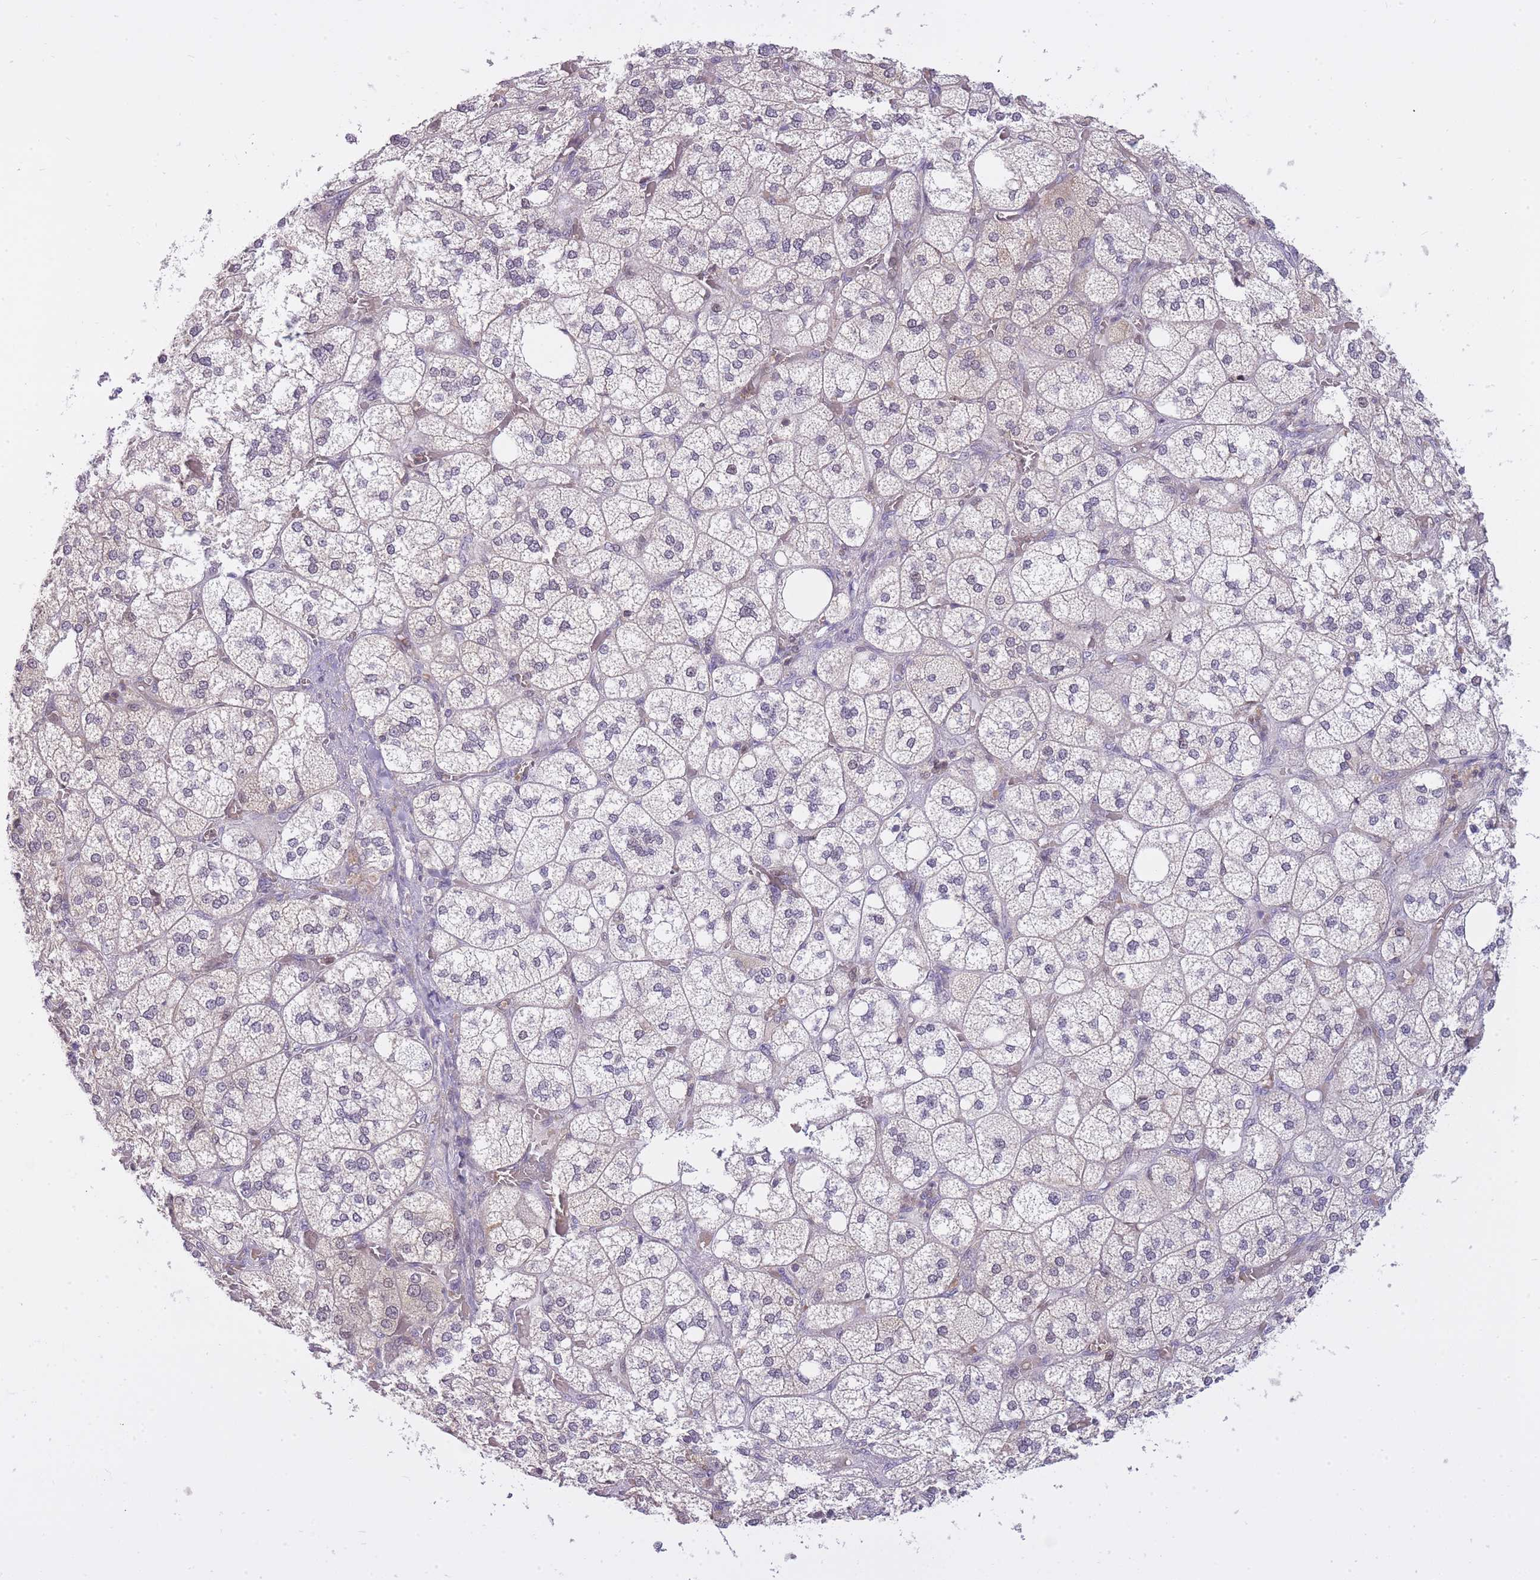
{"staining": {"intensity": "moderate", "quantity": "25%-75%", "location": "cytoplasmic/membranous,nuclear"}, "tissue": "adrenal gland", "cell_type": "Glandular cells", "image_type": "normal", "snomed": [{"axis": "morphology", "description": "Normal tissue, NOS"}, {"axis": "topography", "description": "Adrenal gland"}], "caption": "Protein staining shows moderate cytoplasmic/membranous,nuclear expression in about 25%-75% of glandular cells in unremarkable adrenal gland.", "gene": "CXorf38", "patient": {"sex": "male", "age": 61}}